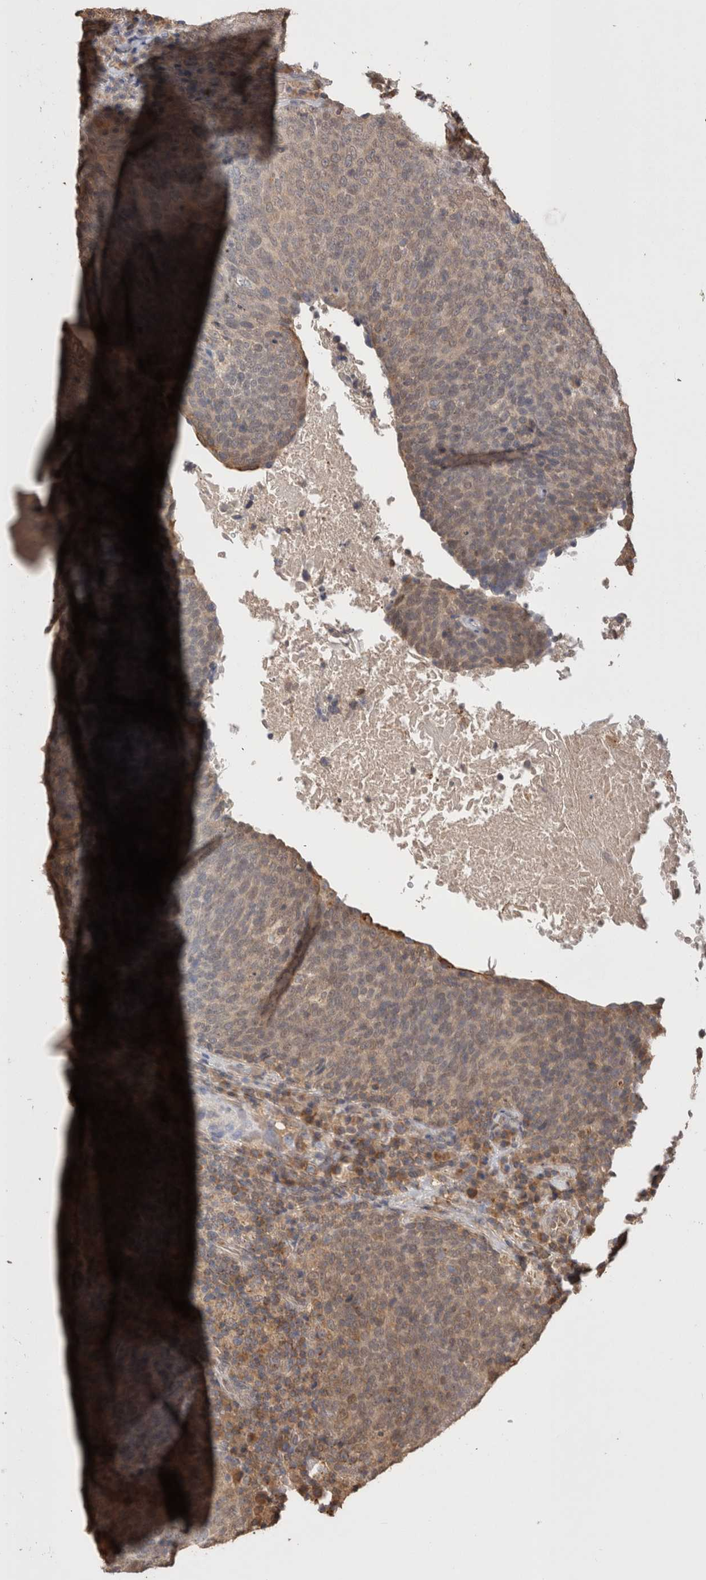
{"staining": {"intensity": "moderate", "quantity": ">75%", "location": "cytoplasmic/membranous"}, "tissue": "head and neck cancer", "cell_type": "Tumor cells", "image_type": "cancer", "snomed": [{"axis": "morphology", "description": "Squamous cell carcinoma, NOS"}, {"axis": "morphology", "description": "Squamous cell carcinoma, metastatic, NOS"}, {"axis": "topography", "description": "Lymph node"}, {"axis": "topography", "description": "Head-Neck"}], "caption": "IHC (DAB) staining of squamous cell carcinoma (head and neck) reveals moderate cytoplasmic/membranous protein staining in about >75% of tumor cells.", "gene": "PREP", "patient": {"sex": "male", "age": 62}}